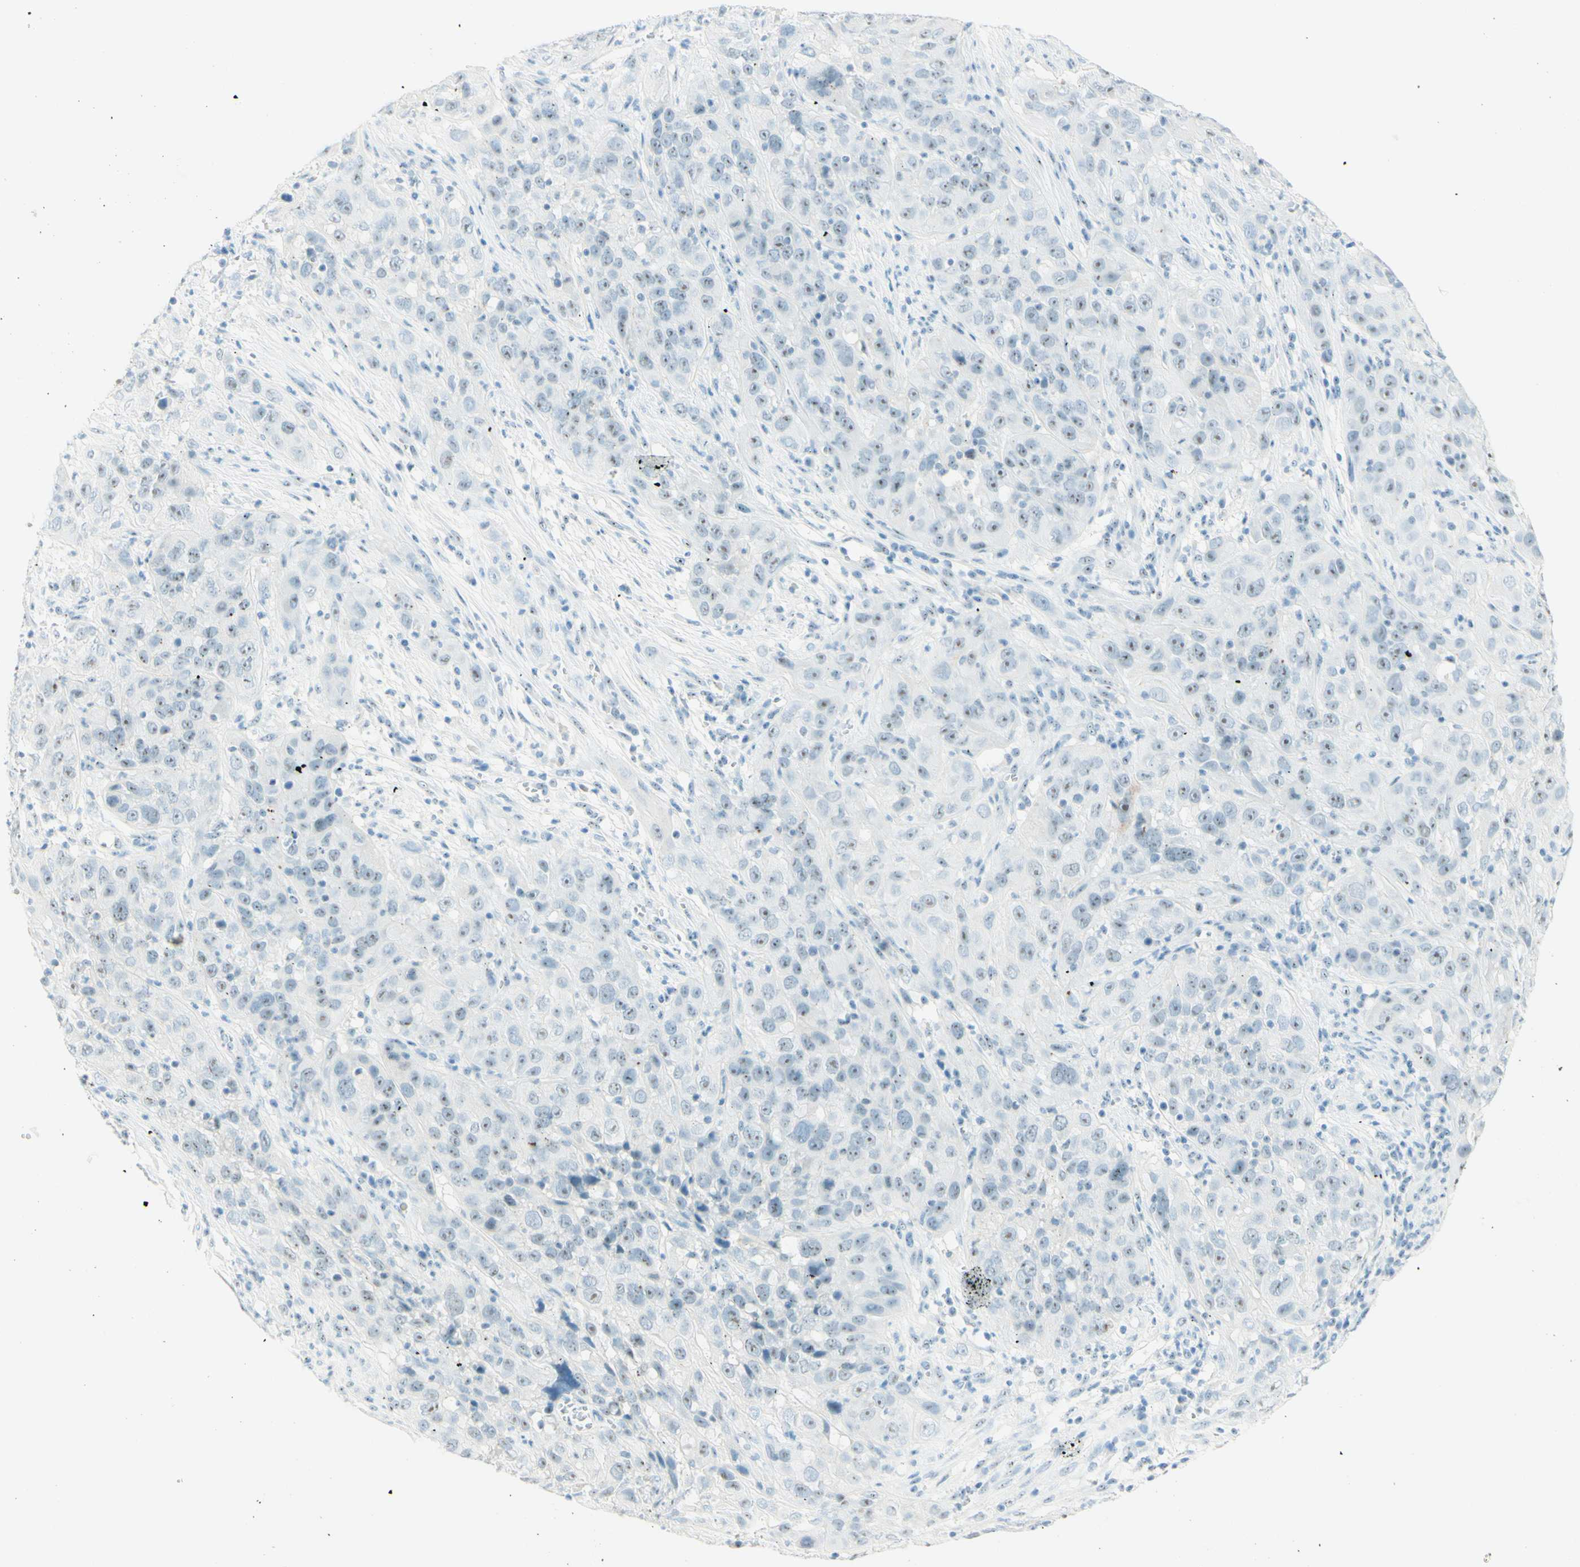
{"staining": {"intensity": "weak", "quantity": "25%-75%", "location": "nuclear"}, "tissue": "cervical cancer", "cell_type": "Tumor cells", "image_type": "cancer", "snomed": [{"axis": "morphology", "description": "Squamous cell carcinoma, NOS"}, {"axis": "topography", "description": "Cervix"}], "caption": "Immunohistochemistry staining of cervical squamous cell carcinoma, which demonstrates low levels of weak nuclear positivity in approximately 25%-75% of tumor cells indicating weak nuclear protein positivity. The staining was performed using DAB (3,3'-diaminobenzidine) (brown) for protein detection and nuclei were counterstained in hematoxylin (blue).", "gene": "FMR1NB", "patient": {"sex": "female", "age": 32}}